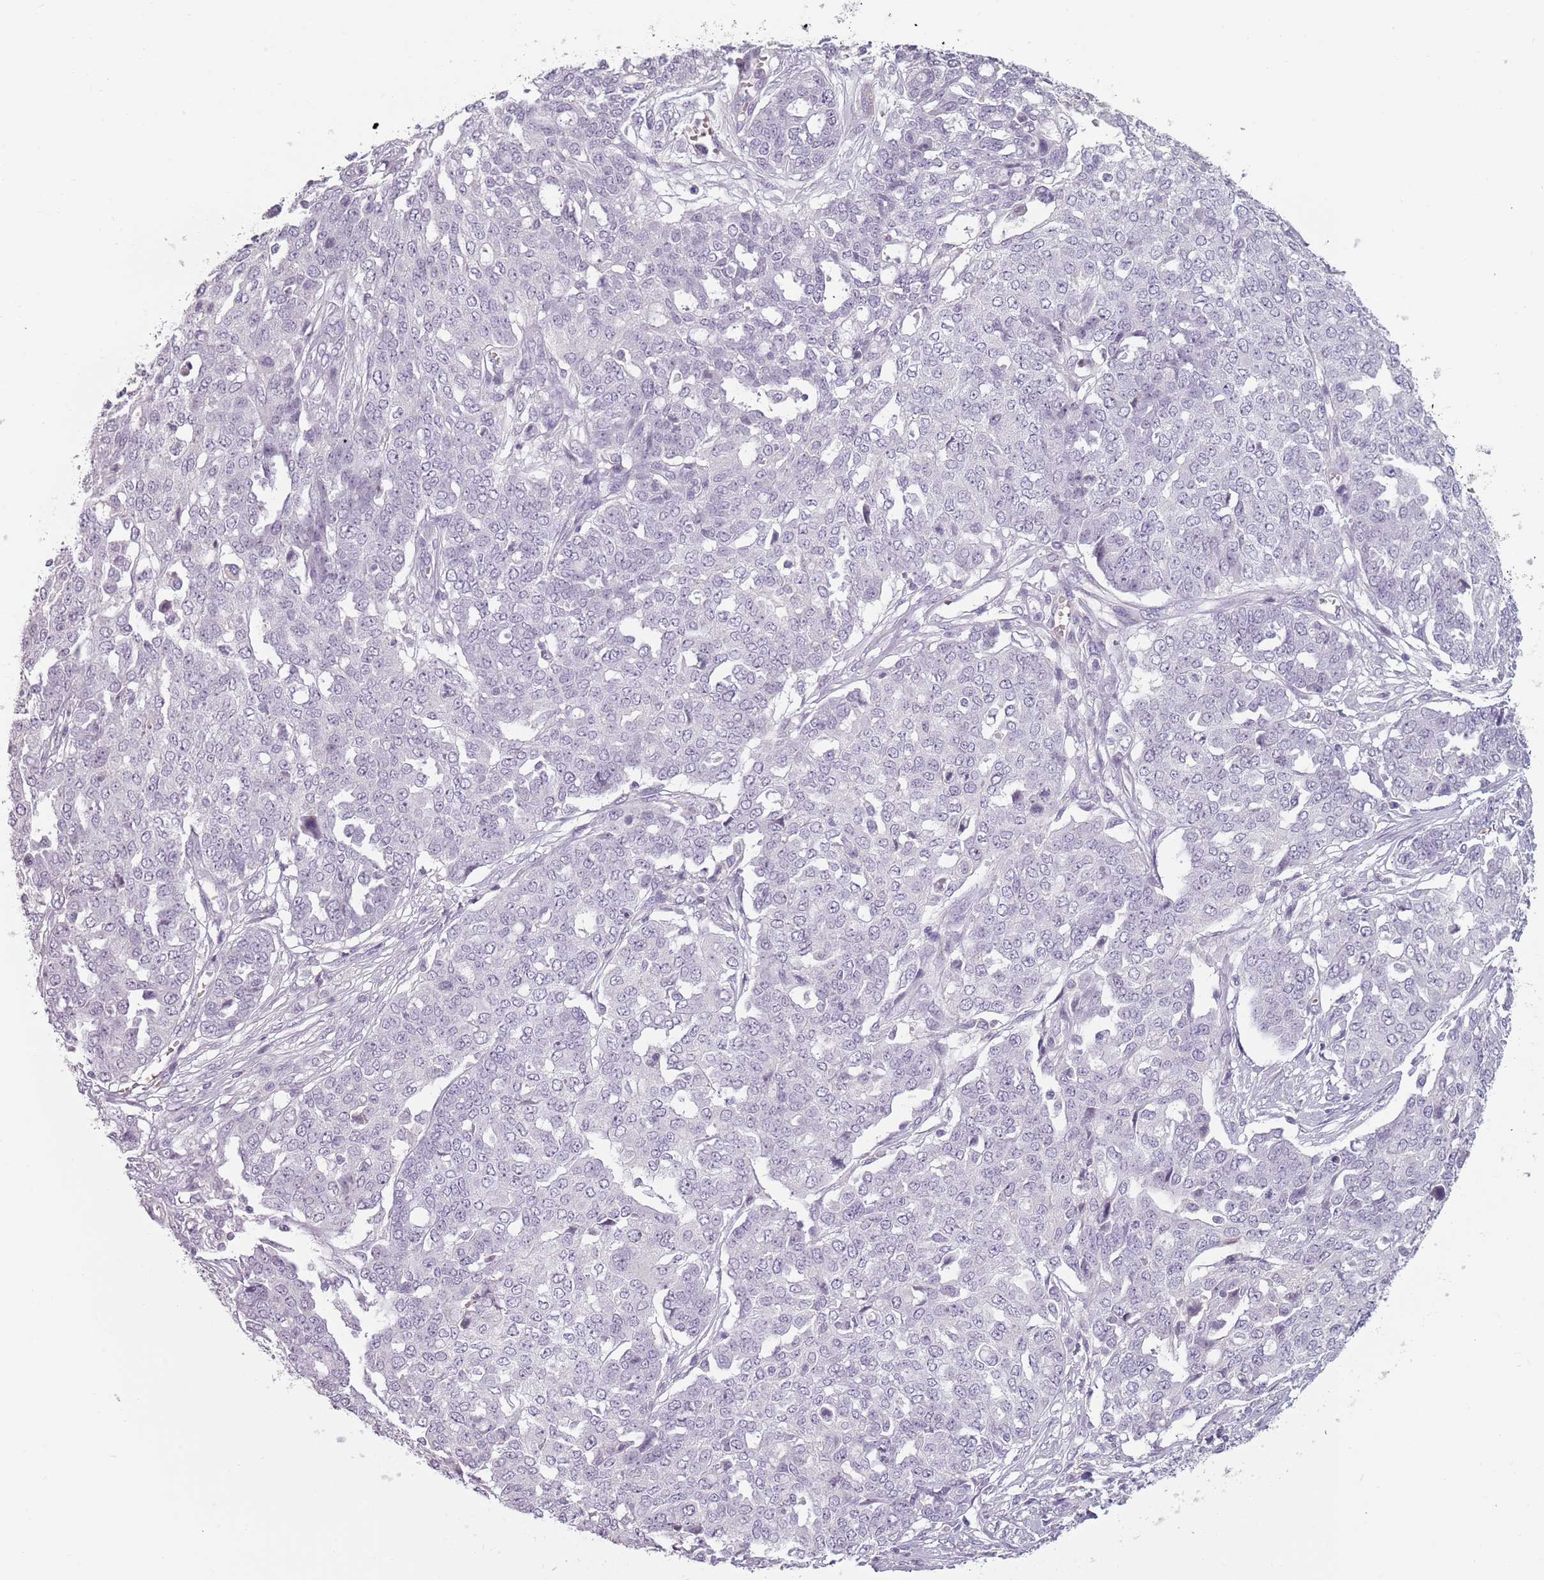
{"staining": {"intensity": "negative", "quantity": "none", "location": "none"}, "tissue": "ovarian cancer", "cell_type": "Tumor cells", "image_type": "cancer", "snomed": [{"axis": "morphology", "description": "Cystadenocarcinoma, serous, NOS"}, {"axis": "topography", "description": "Soft tissue"}, {"axis": "topography", "description": "Ovary"}], "caption": "Human serous cystadenocarcinoma (ovarian) stained for a protein using IHC exhibits no expression in tumor cells.", "gene": "PIEZO1", "patient": {"sex": "female", "age": 57}}